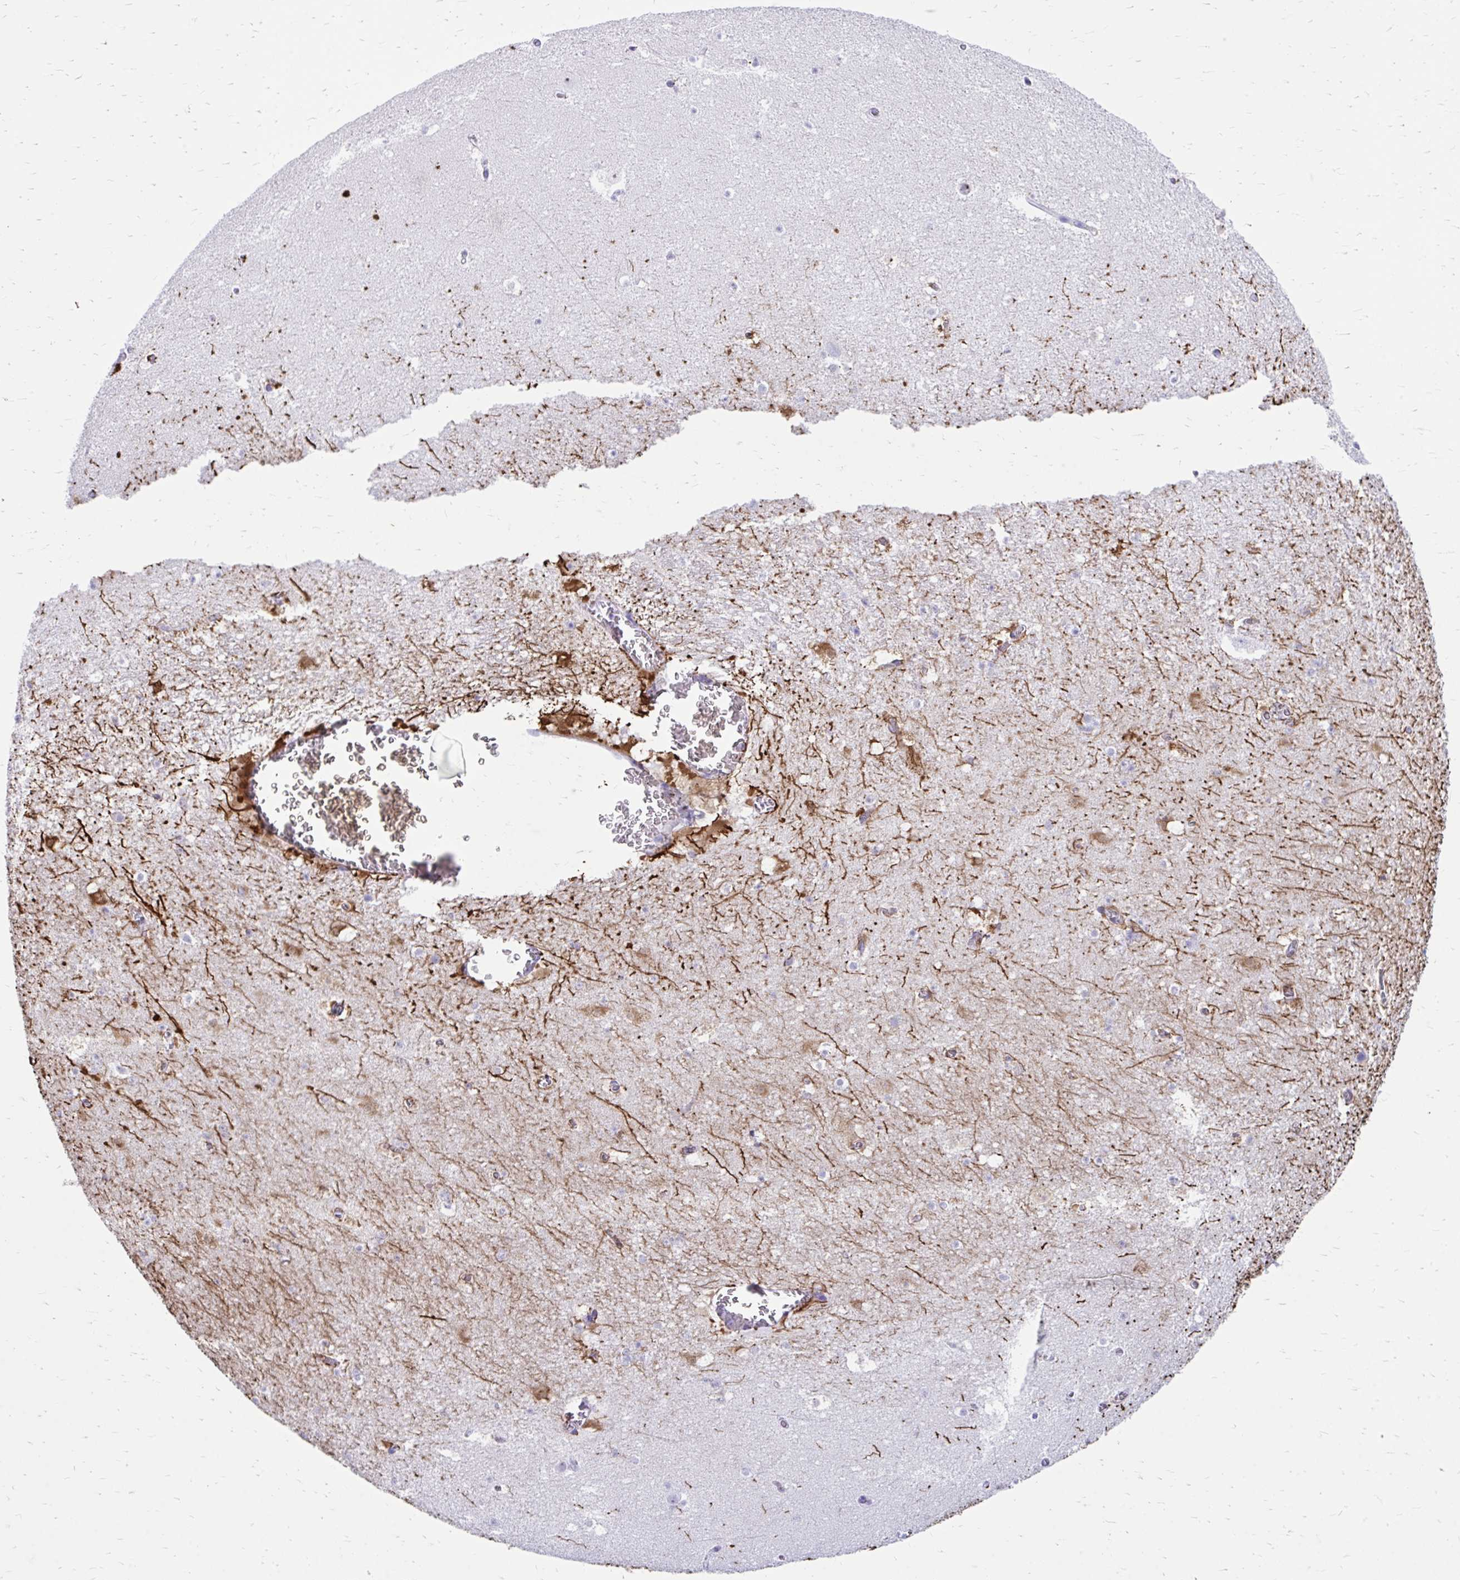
{"staining": {"intensity": "strong", "quantity": "<25%", "location": "cytoplasmic/membranous"}, "tissue": "hippocampus", "cell_type": "Glial cells", "image_type": "normal", "snomed": [{"axis": "morphology", "description": "Normal tissue, NOS"}, {"axis": "topography", "description": "Hippocampus"}], "caption": "About <25% of glial cells in normal hippocampus demonstrate strong cytoplasmic/membranous protein positivity as visualized by brown immunohistochemical staining.", "gene": "ZNF699", "patient": {"sex": "female", "age": 42}}